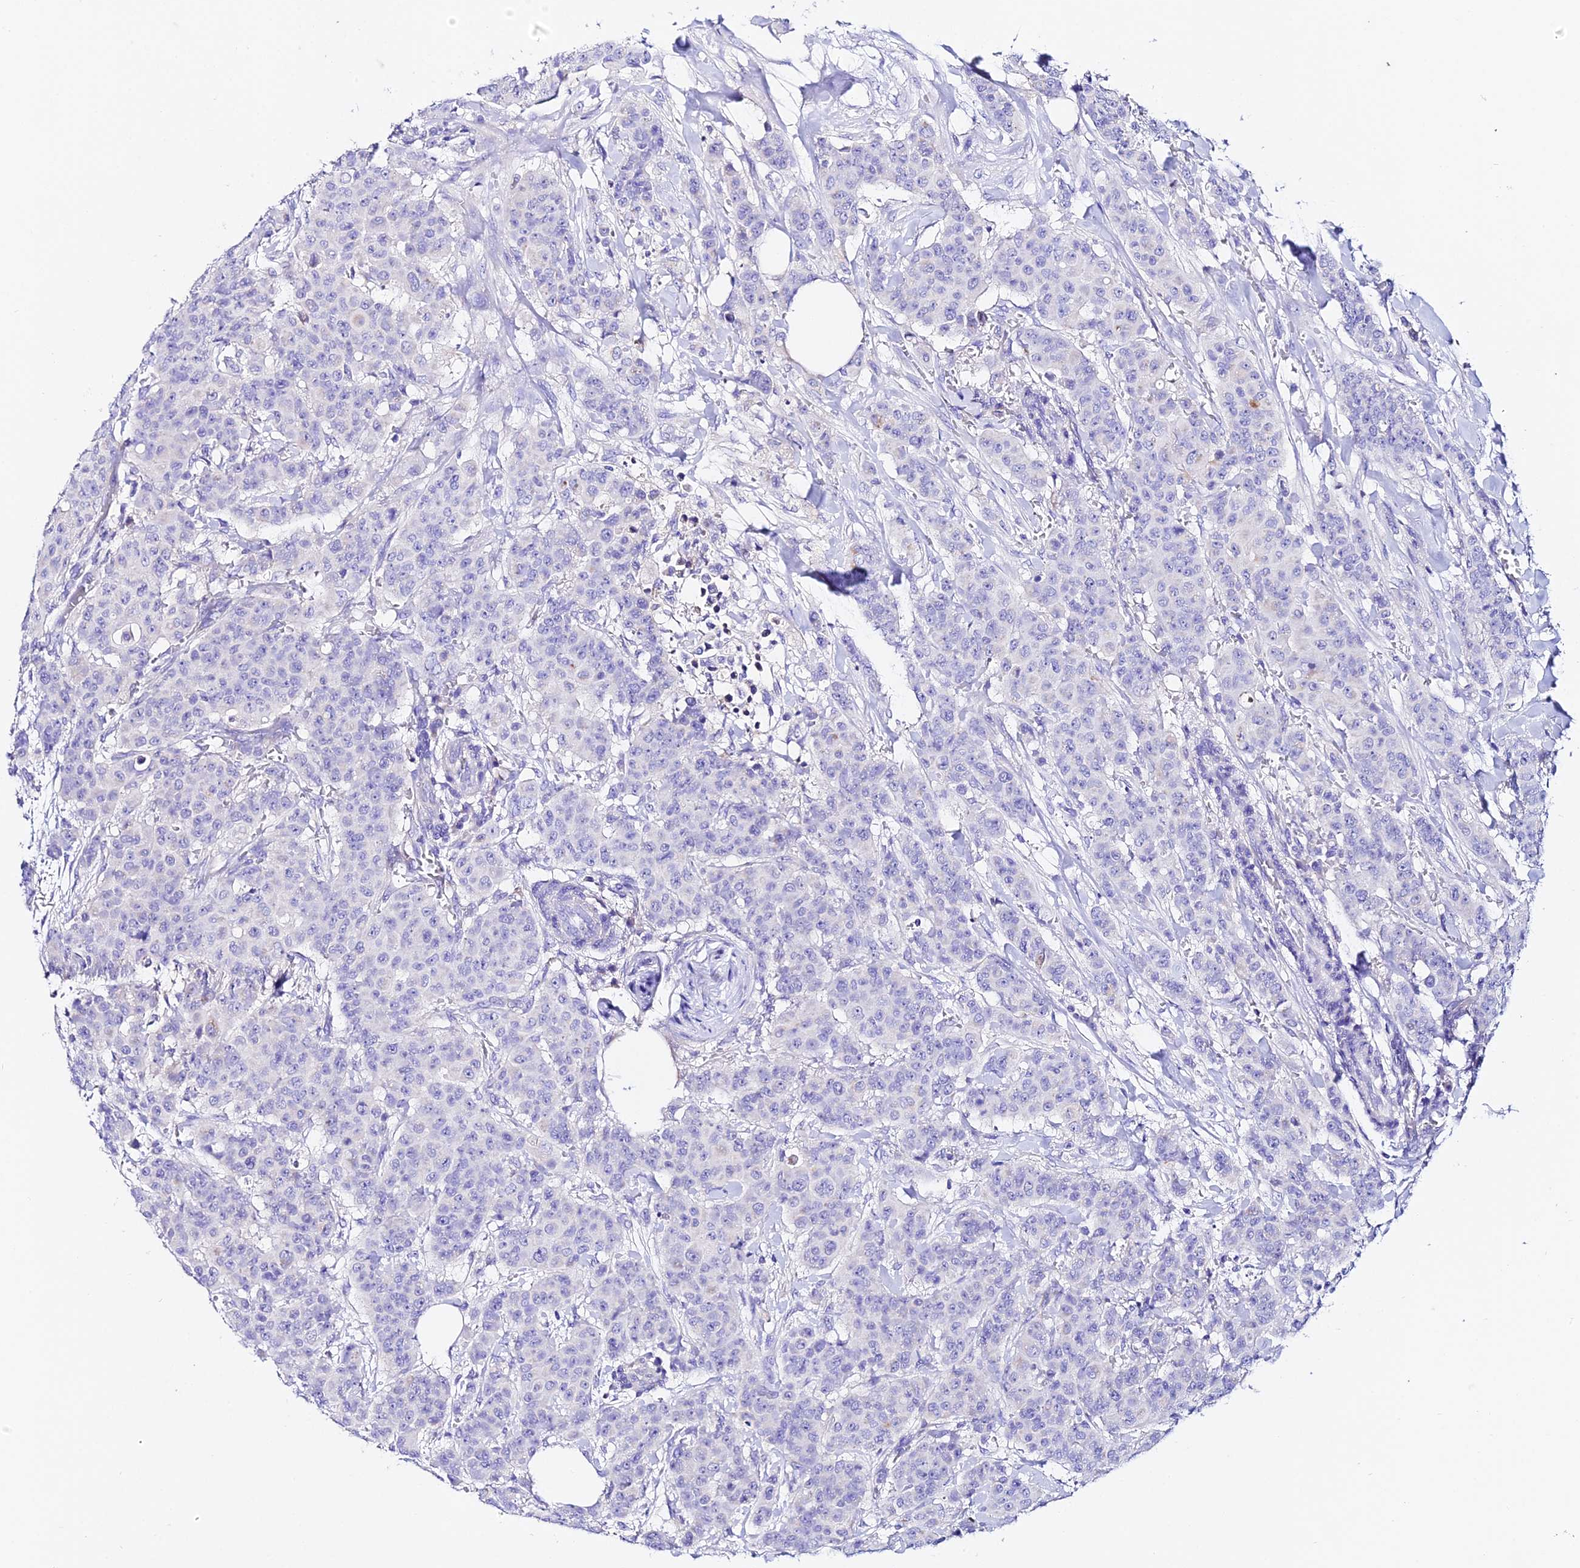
{"staining": {"intensity": "negative", "quantity": "none", "location": "none"}, "tissue": "breast cancer", "cell_type": "Tumor cells", "image_type": "cancer", "snomed": [{"axis": "morphology", "description": "Duct carcinoma"}, {"axis": "topography", "description": "Breast"}], "caption": "IHC of breast invasive ductal carcinoma reveals no staining in tumor cells. Nuclei are stained in blue.", "gene": "TMEM117", "patient": {"sex": "female", "age": 40}}